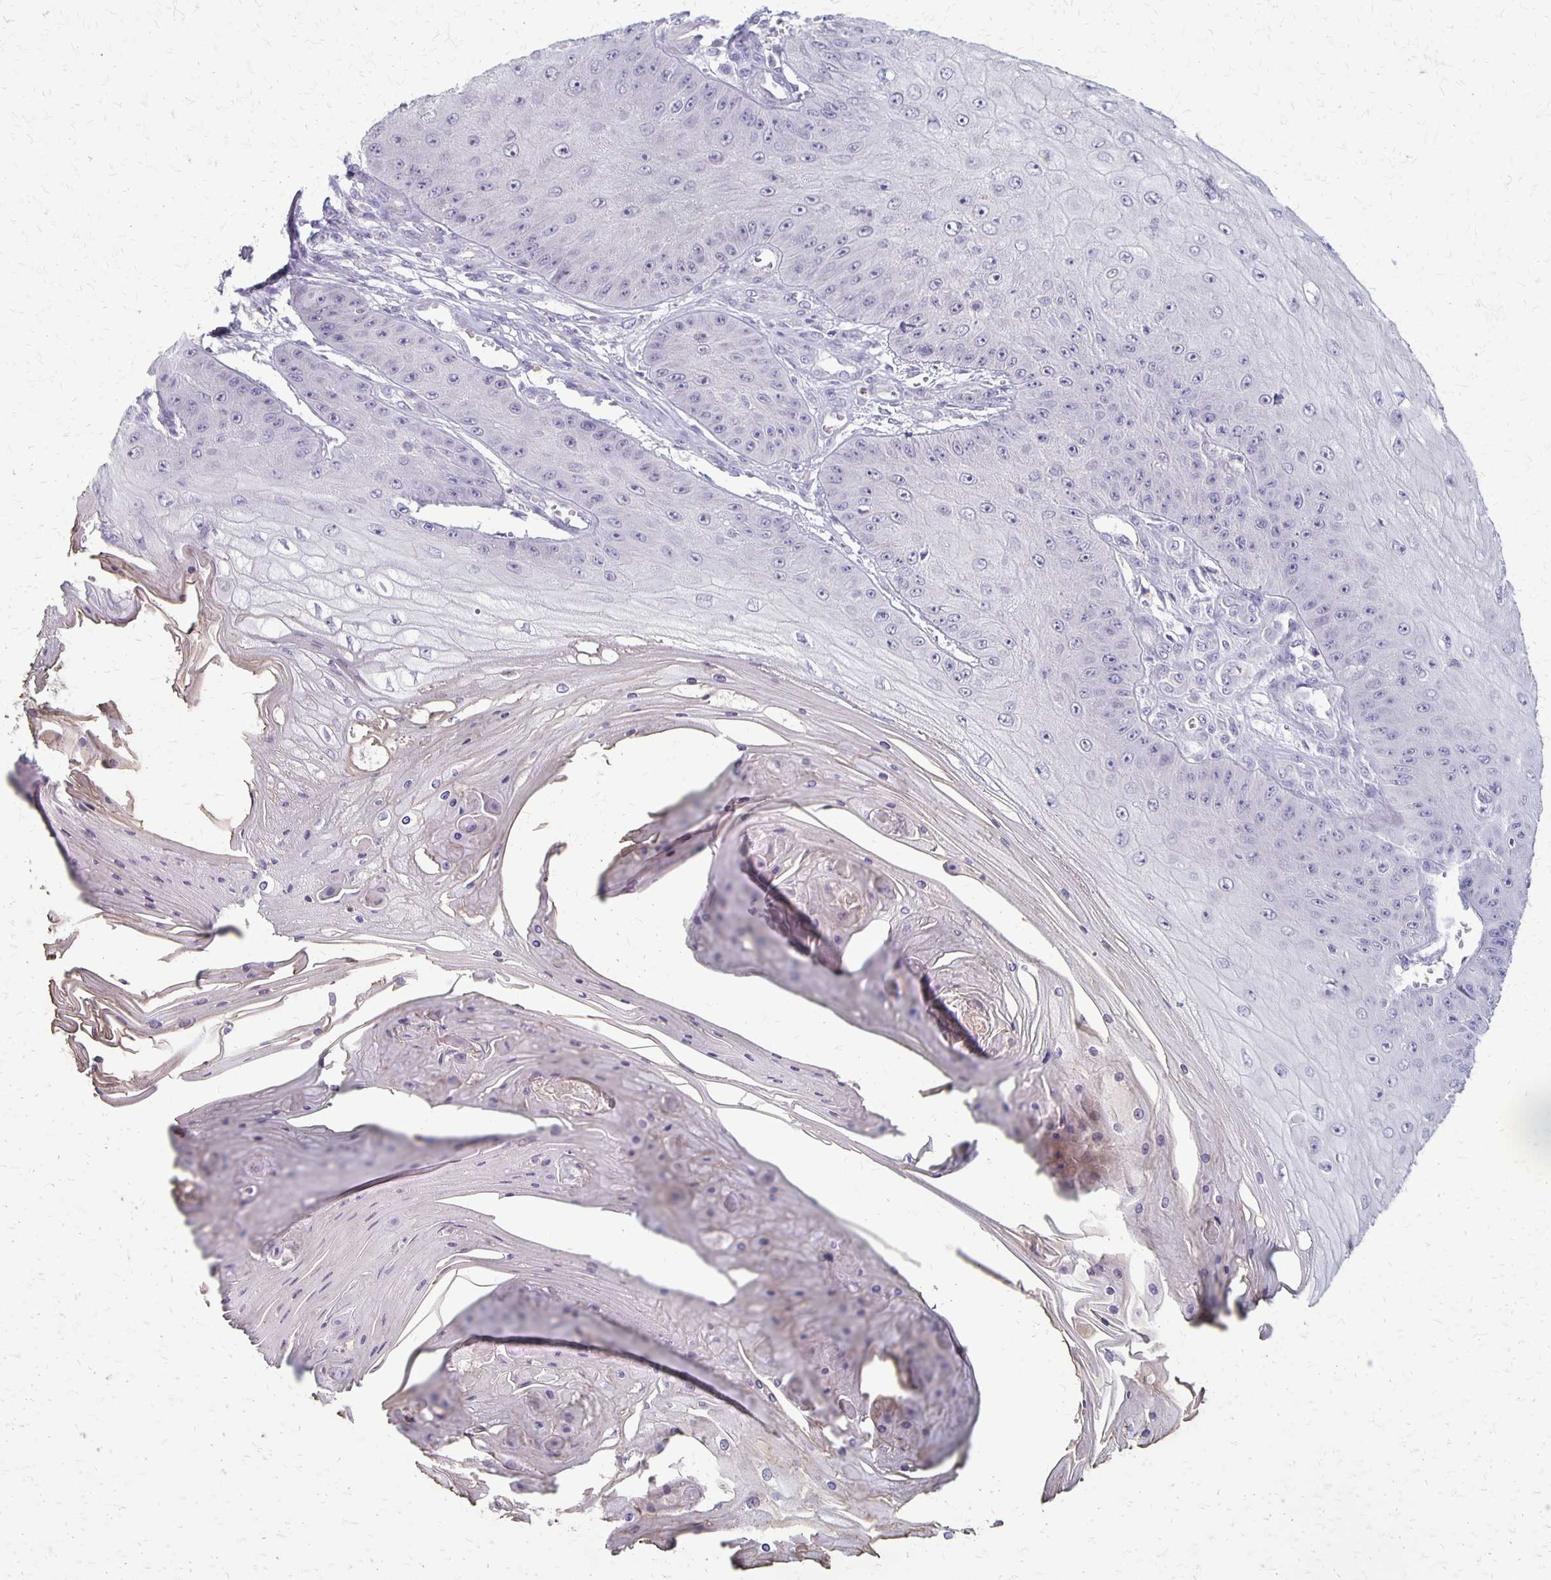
{"staining": {"intensity": "negative", "quantity": "none", "location": "none"}, "tissue": "skin cancer", "cell_type": "Tumor cells", "image_type": "cancer", "snomed": [{"axis": "morphology", "description": "Squamous cell carcinoma, NOS"}, {"axis": "topography", "description": "Skin"}], "caption": "This photomicrograph is of skin squamous cell carcinoma stained with immunohistochemistry (IHC) to label a protein in brown with the nuclei are counter-stained blue. There is no positivity in tumor cells.", "gene": "SEPTIN5", "patient": {"sex": "male", "age": 70}}